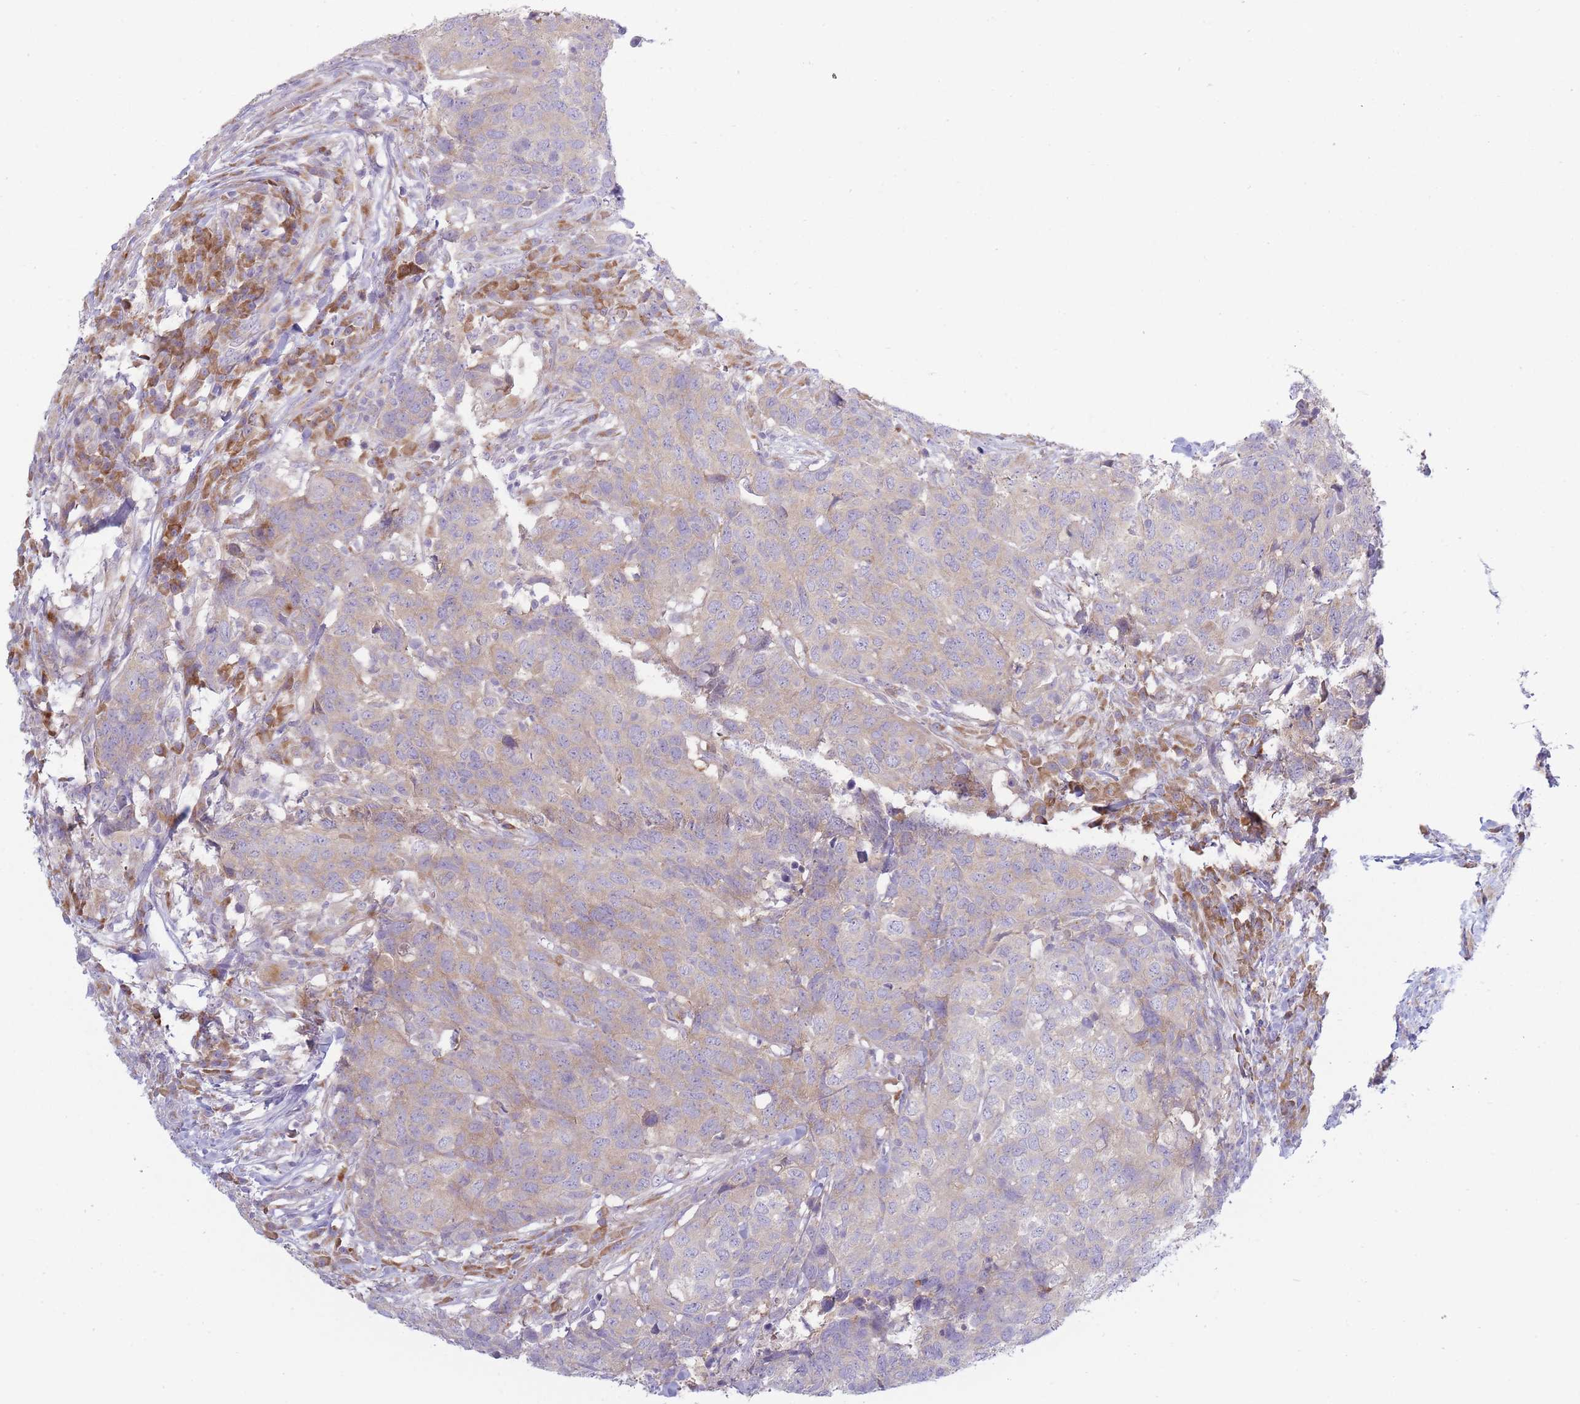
{"staining": {"intensity": "weak", "quantity": "25%-75%", "location": "cytoplasmic/membranous"}, "tissue": "head and neck cancer", "cell_type": "Tumor cells", "image_type": "cancer", "snomed": [{"axis": "morphology", "description": "Normal tissue, NOS"}, {"axis": "morphology", "description": "Squamous cell carcinoma, NOS"}, {"axis": "topography", "description": "Skeletal muscle"}, {"axis": "topography", "description": "Vascular tissue"}, {"axis": "topography", "description": "Peripheral nerve tissue"}, {"axis": "topography", "description": "Head-Neck"}], "caption": "Brown immunohistochemical staining in head and neck cancer (squamous cell carcinoma) demonstrates weak cytoplasmic/membranous staining in about 25%-75% of tumor cells.", "gene": "OR5L2", "patient": {"sex": "male", "age": 66}}